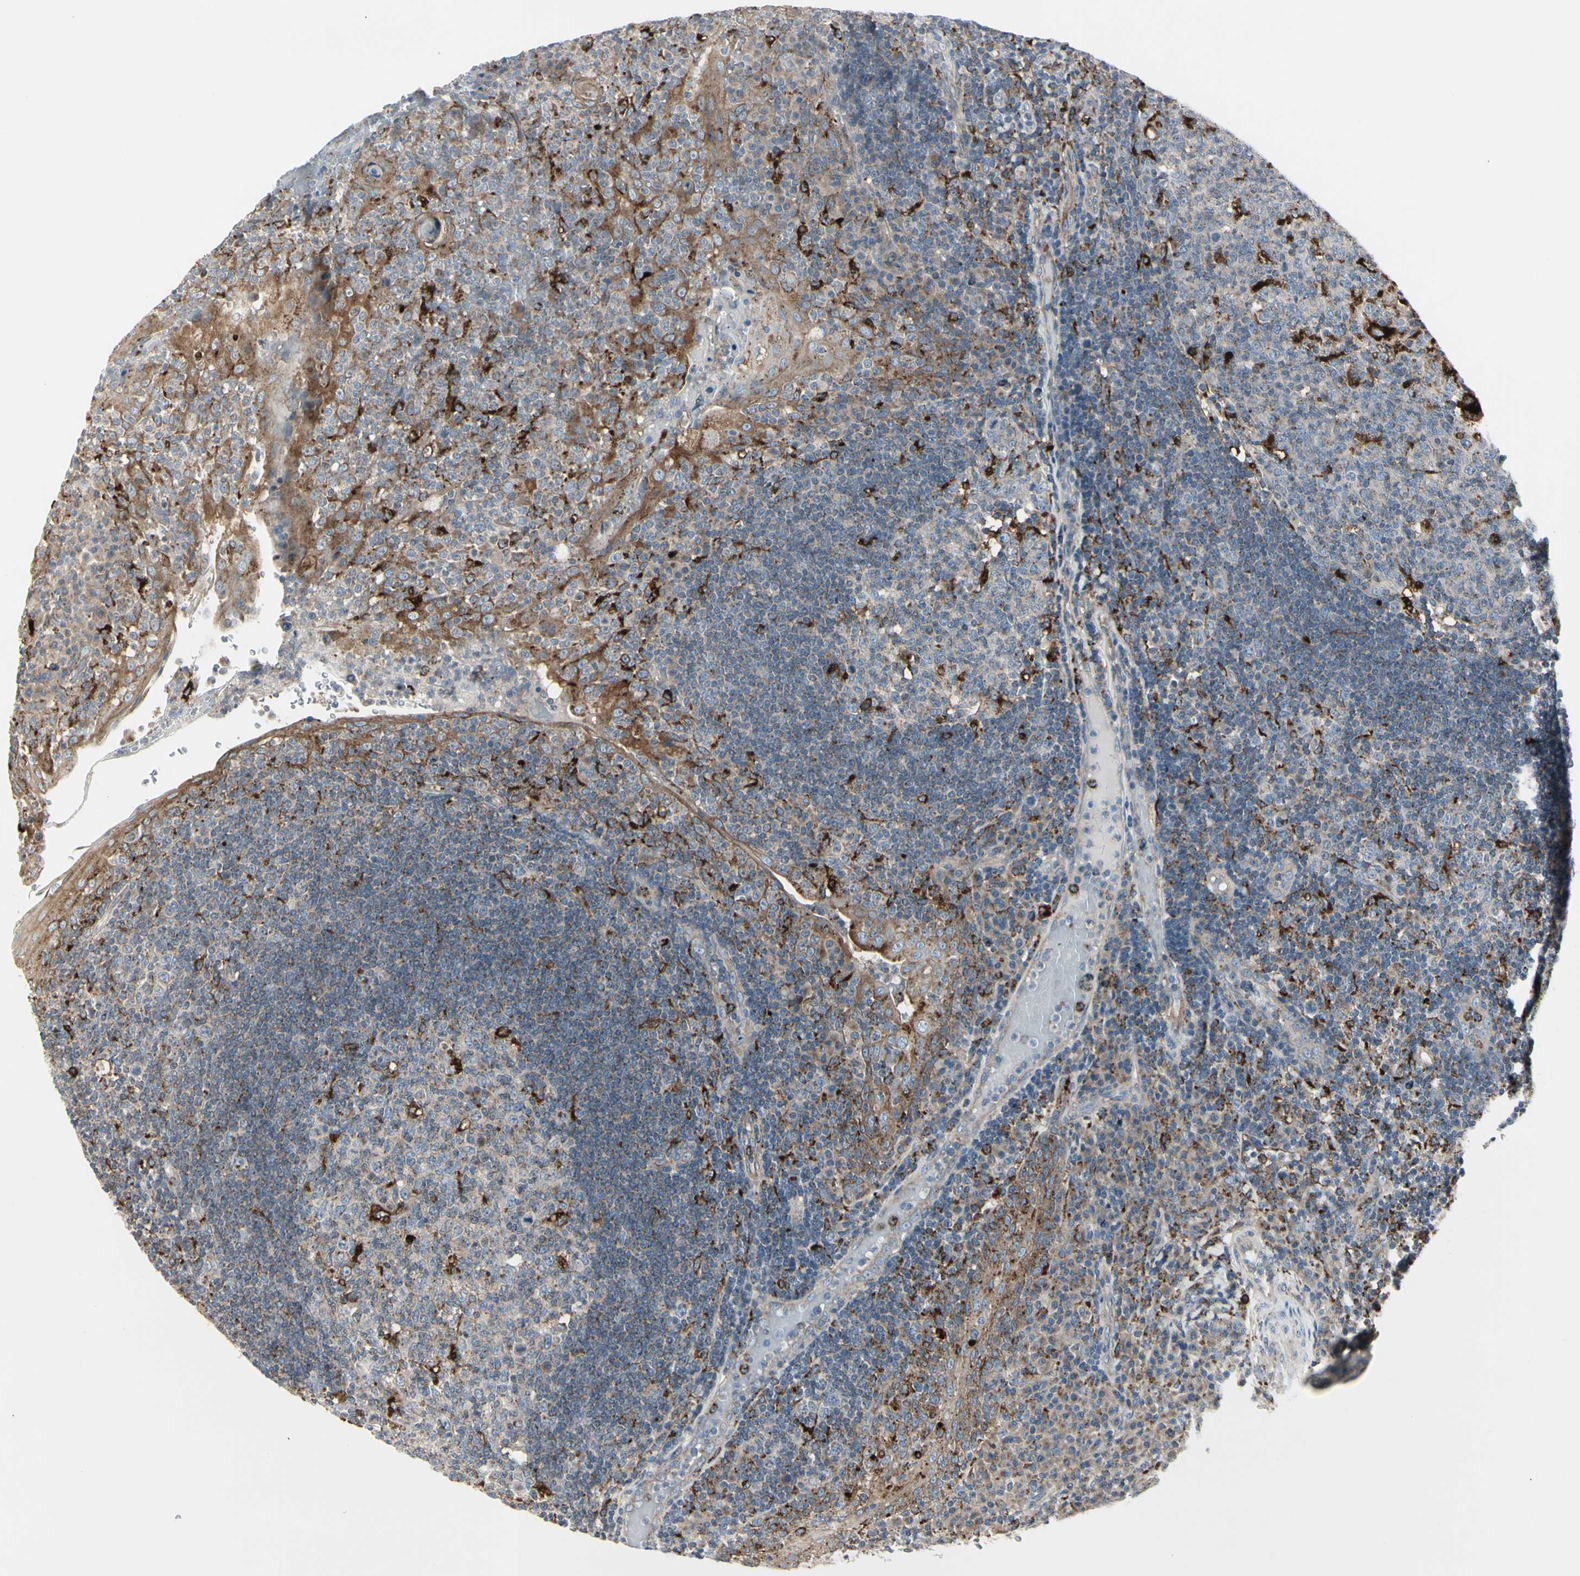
{"staining": {"intensity": "strong", "quantity": "<25%", "location": "cytoplasmic/membranous"}, "tissue": "tonsil", "cell_type": "Germinal center cells", "image_type": "normal", "snomed": [{"axis": "morphology", "description": "Normal tissue, NOS"}, {"axis": "topography", "description": "Tonsil"}], "caption": "Immunohistochemical staining of benign human tonsil demonstrates <25% levels of strong cytoplasmic/membranous protein expression in about <25% of germinal center cells. Using DAB (brown) and hematoxylin (blue) stains, captured at high magnification using brightfield microscopy.", "gene": "ATP6V1B2", "patient": {"sex": "female", "age": 40}}